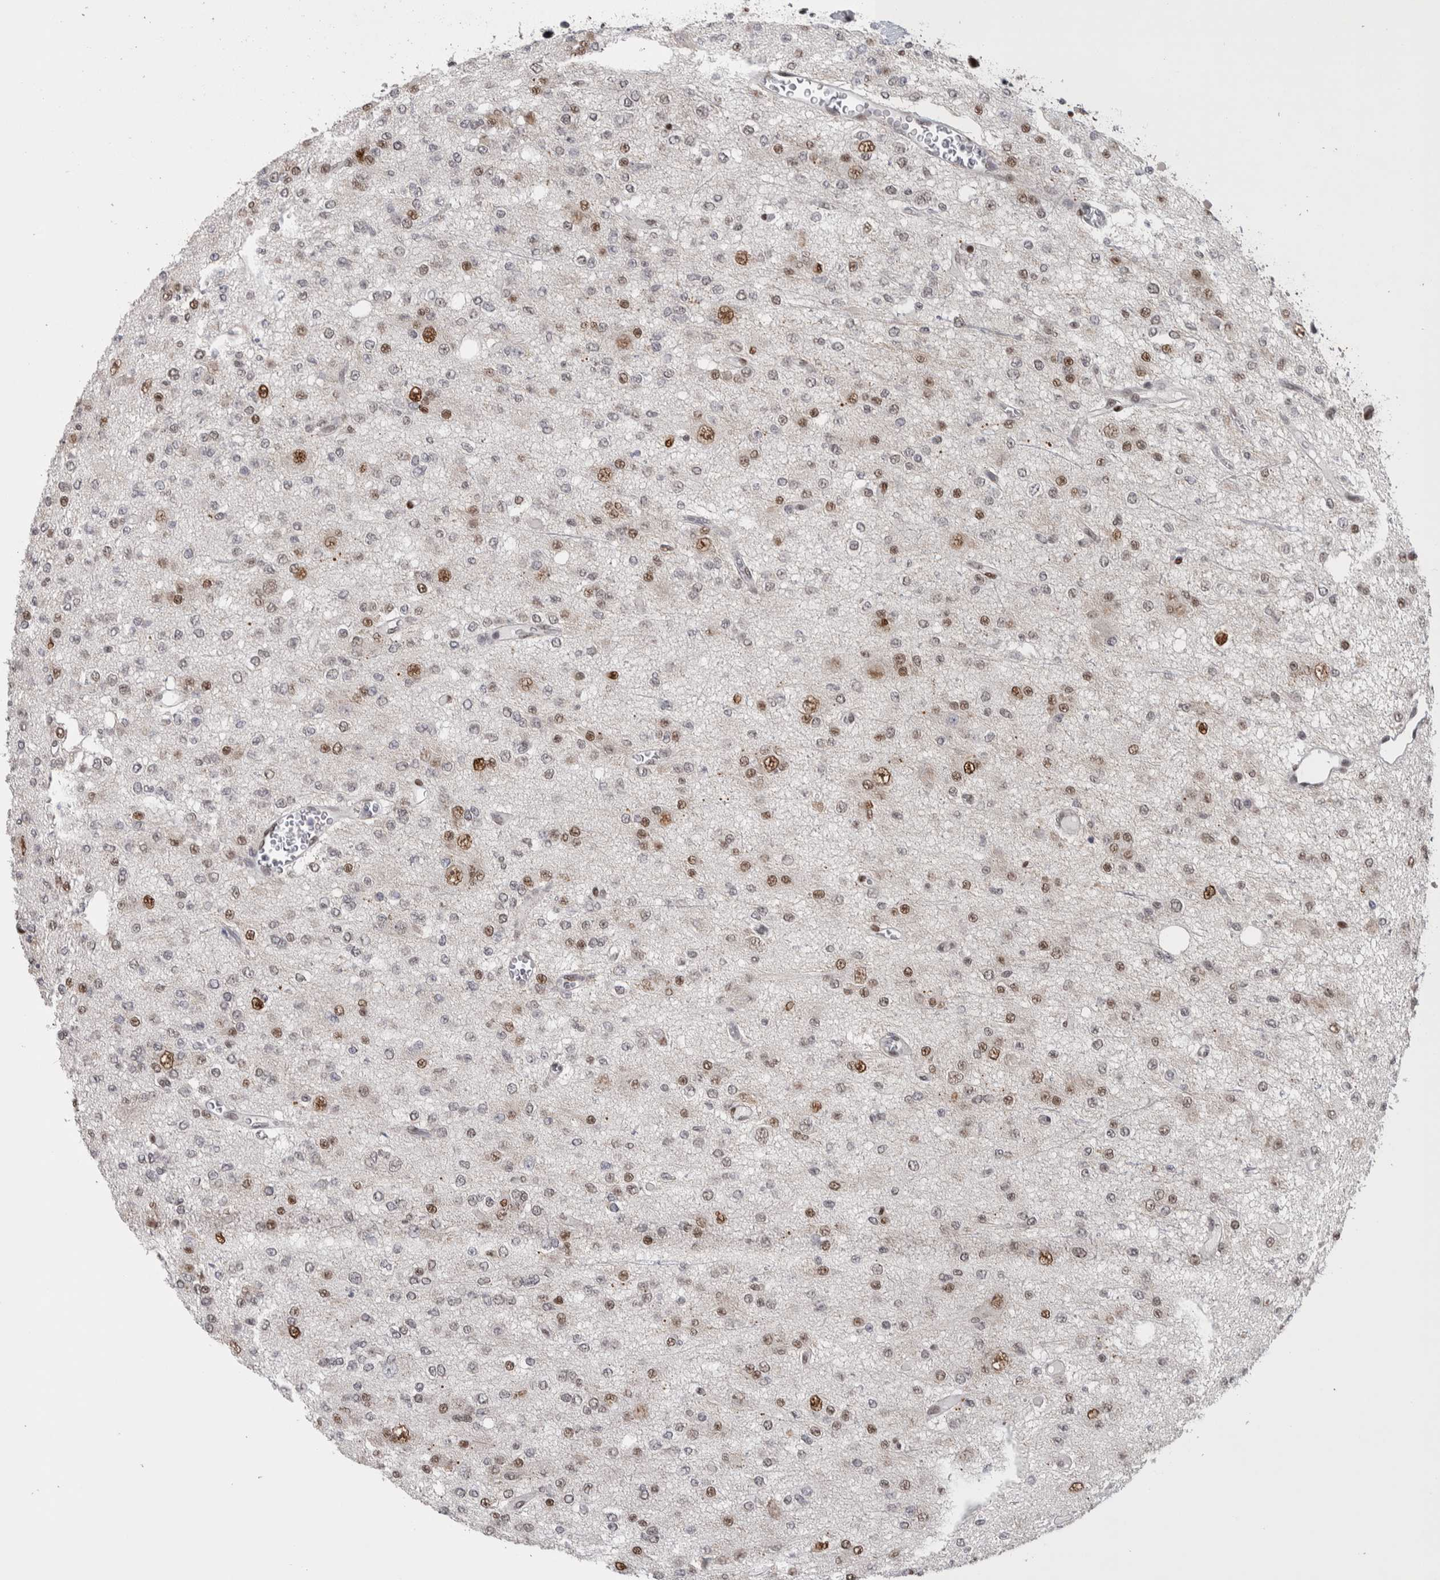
{"staining": {"intensity": "strong", "quantity": "<25%", "location": "nuclear"}, "tissue": "glioma", "cell_type": "Tumor cells", "image_type": "cancer", "snomed": [{"axis": "morphology", "description": "Glioma, malignant, Low grade"}, {"axis": "topography", "description": "Brain"}], "caption": "Immunohistochemical staining of glioma exhibits strong nuclear protein staining in approximately <25% of tumor cells.", "gene": "HEXIM2", "patient": {"sex": "male", "age": 38}}